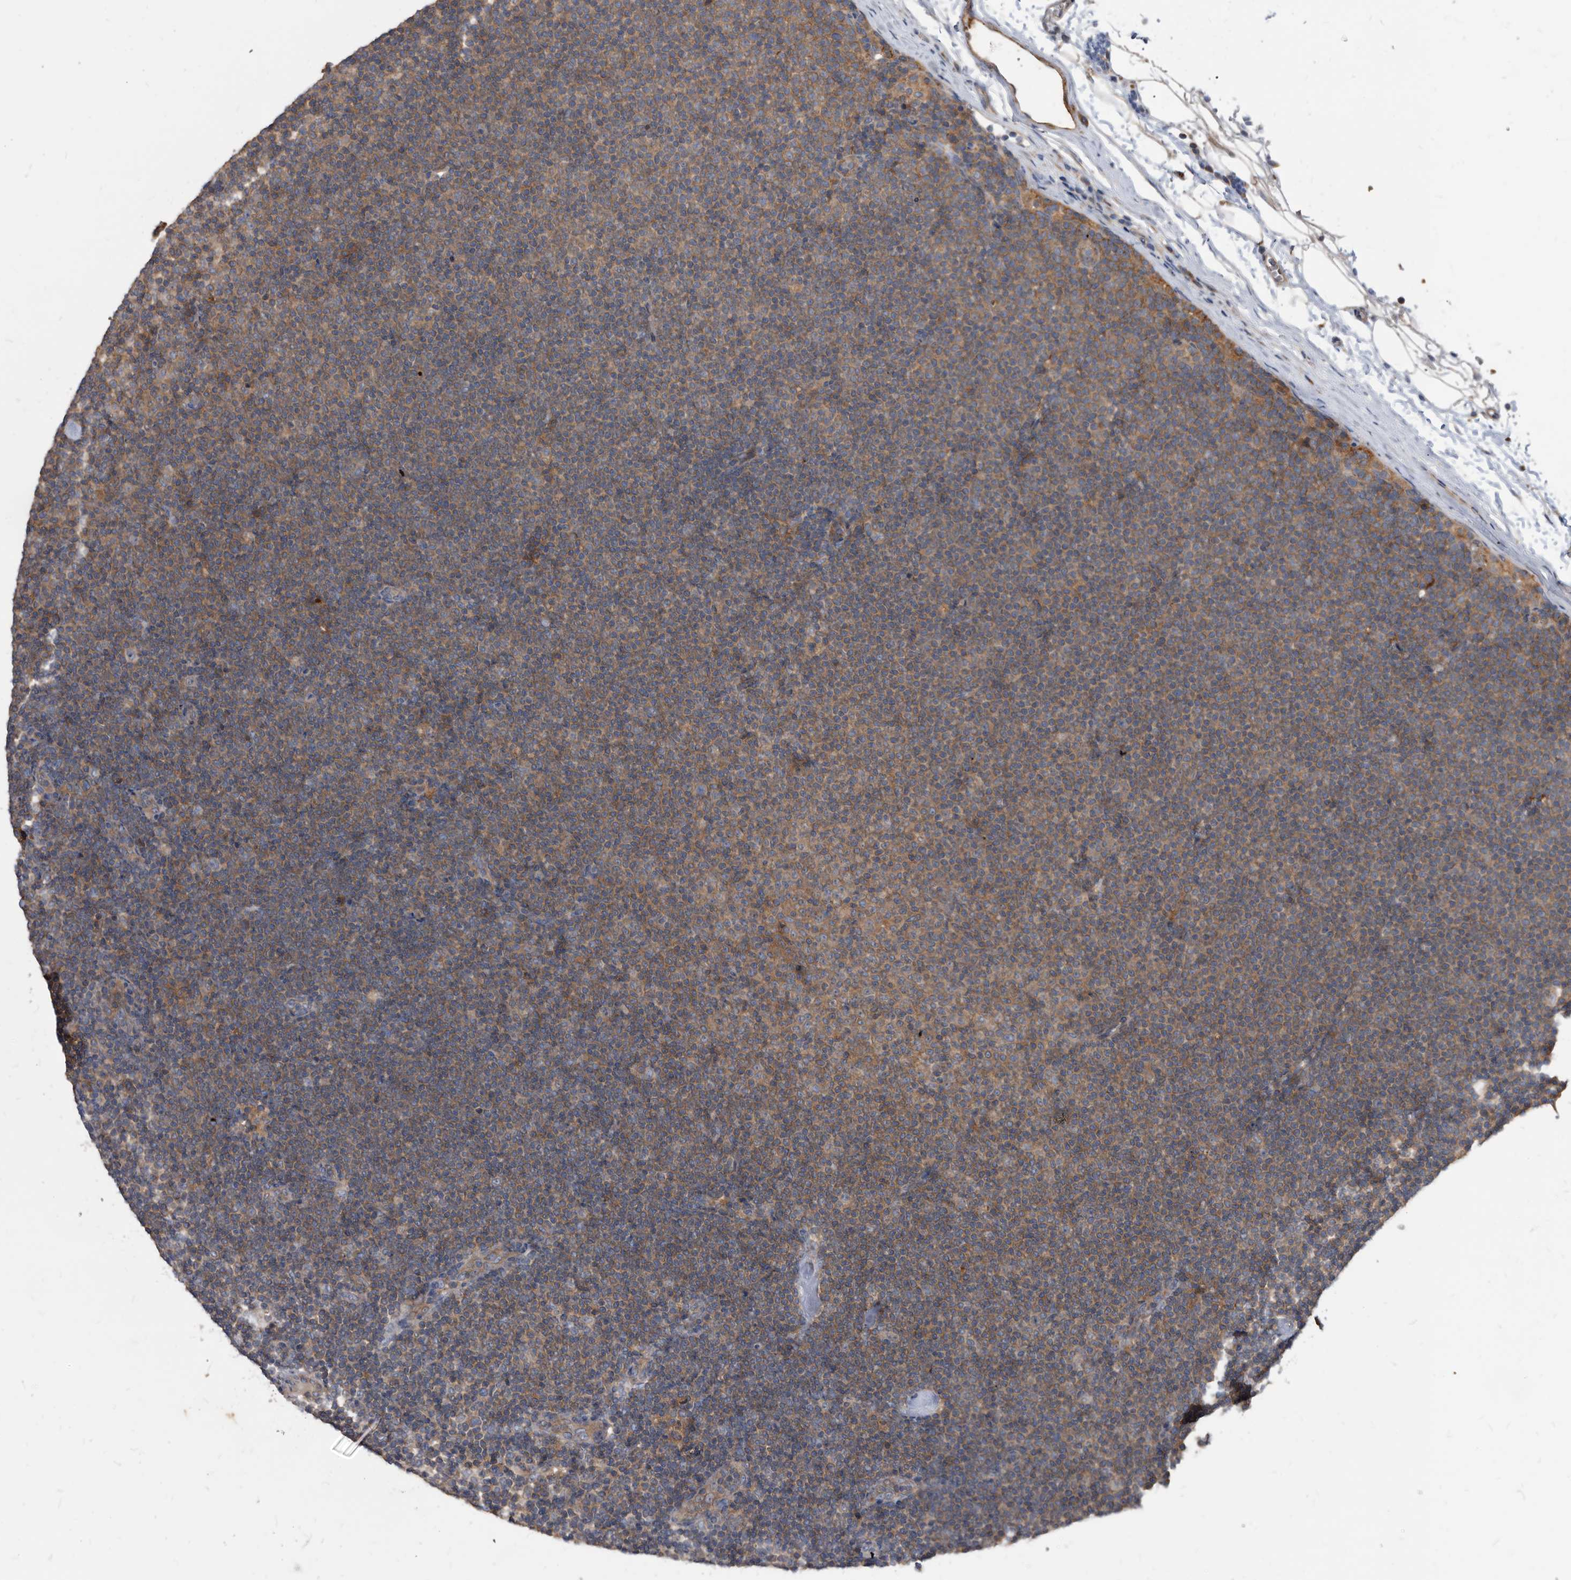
{"staining": {"intensity": "weak", "quantity": "25%-75%", "location": "cytoplasmic/membranous"}, "tissue": "lymphoma", "cell_type": "Tumor cells", "image_type": "cancer", "snomed": [{"axis": "morphology", "description": "Malignant lymphoma, non-Hodgkin's type, Low grade"}, {"axis": "topography", "description": "Lymph node"}], "caption": "The immunohistochemical stain highlights weak cytoplasmic/membranous positivity in tumor cells of lymphoma tissue. (brown staining indicates protein expression, while blue staining denotes nuclei).", "gene": "APEH", "patient": {"sex": "female", "age": 53}}